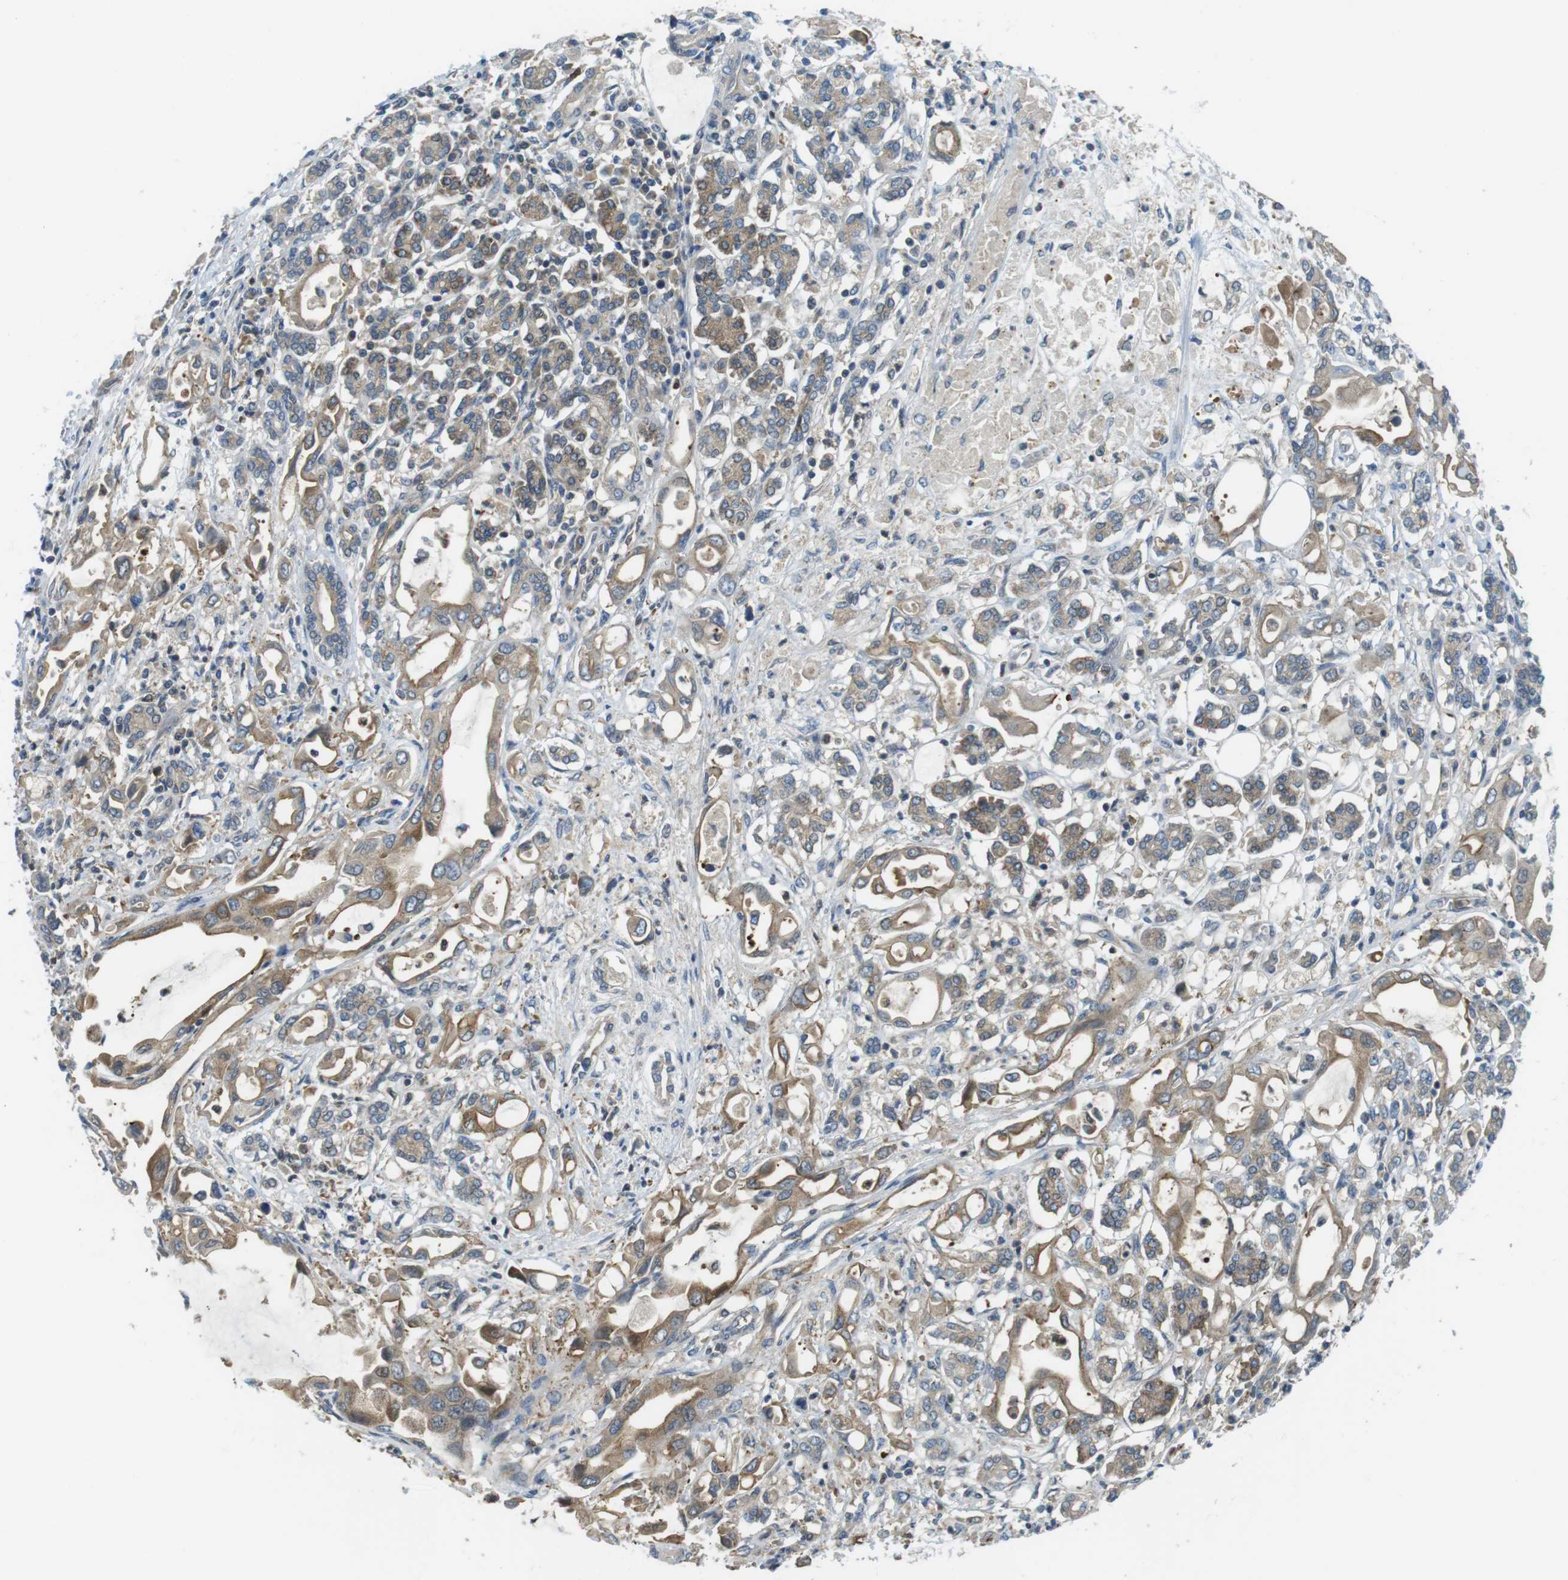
{"staining": {"intensity": "weak", "quantity": "25%-75%", "location": "cytoplasmic/membranous"}, "tissue": "pancreatic cancer", "cell_type": "Tumor cells", "image_type": "cancer", "snomed": [{"axis": "morphology", "description": "Adenocarcinoma, NOS"}, {"axis": "topography", "description": "Pancreas"}], "caption": "Weak cytoplasmic/membranous staining is seen in about 25%-75% of tumor cells in pancreatic adenocarcinoma.", "gene": "LRRC3B", "patient": {"sex": "female", "age": 57}}